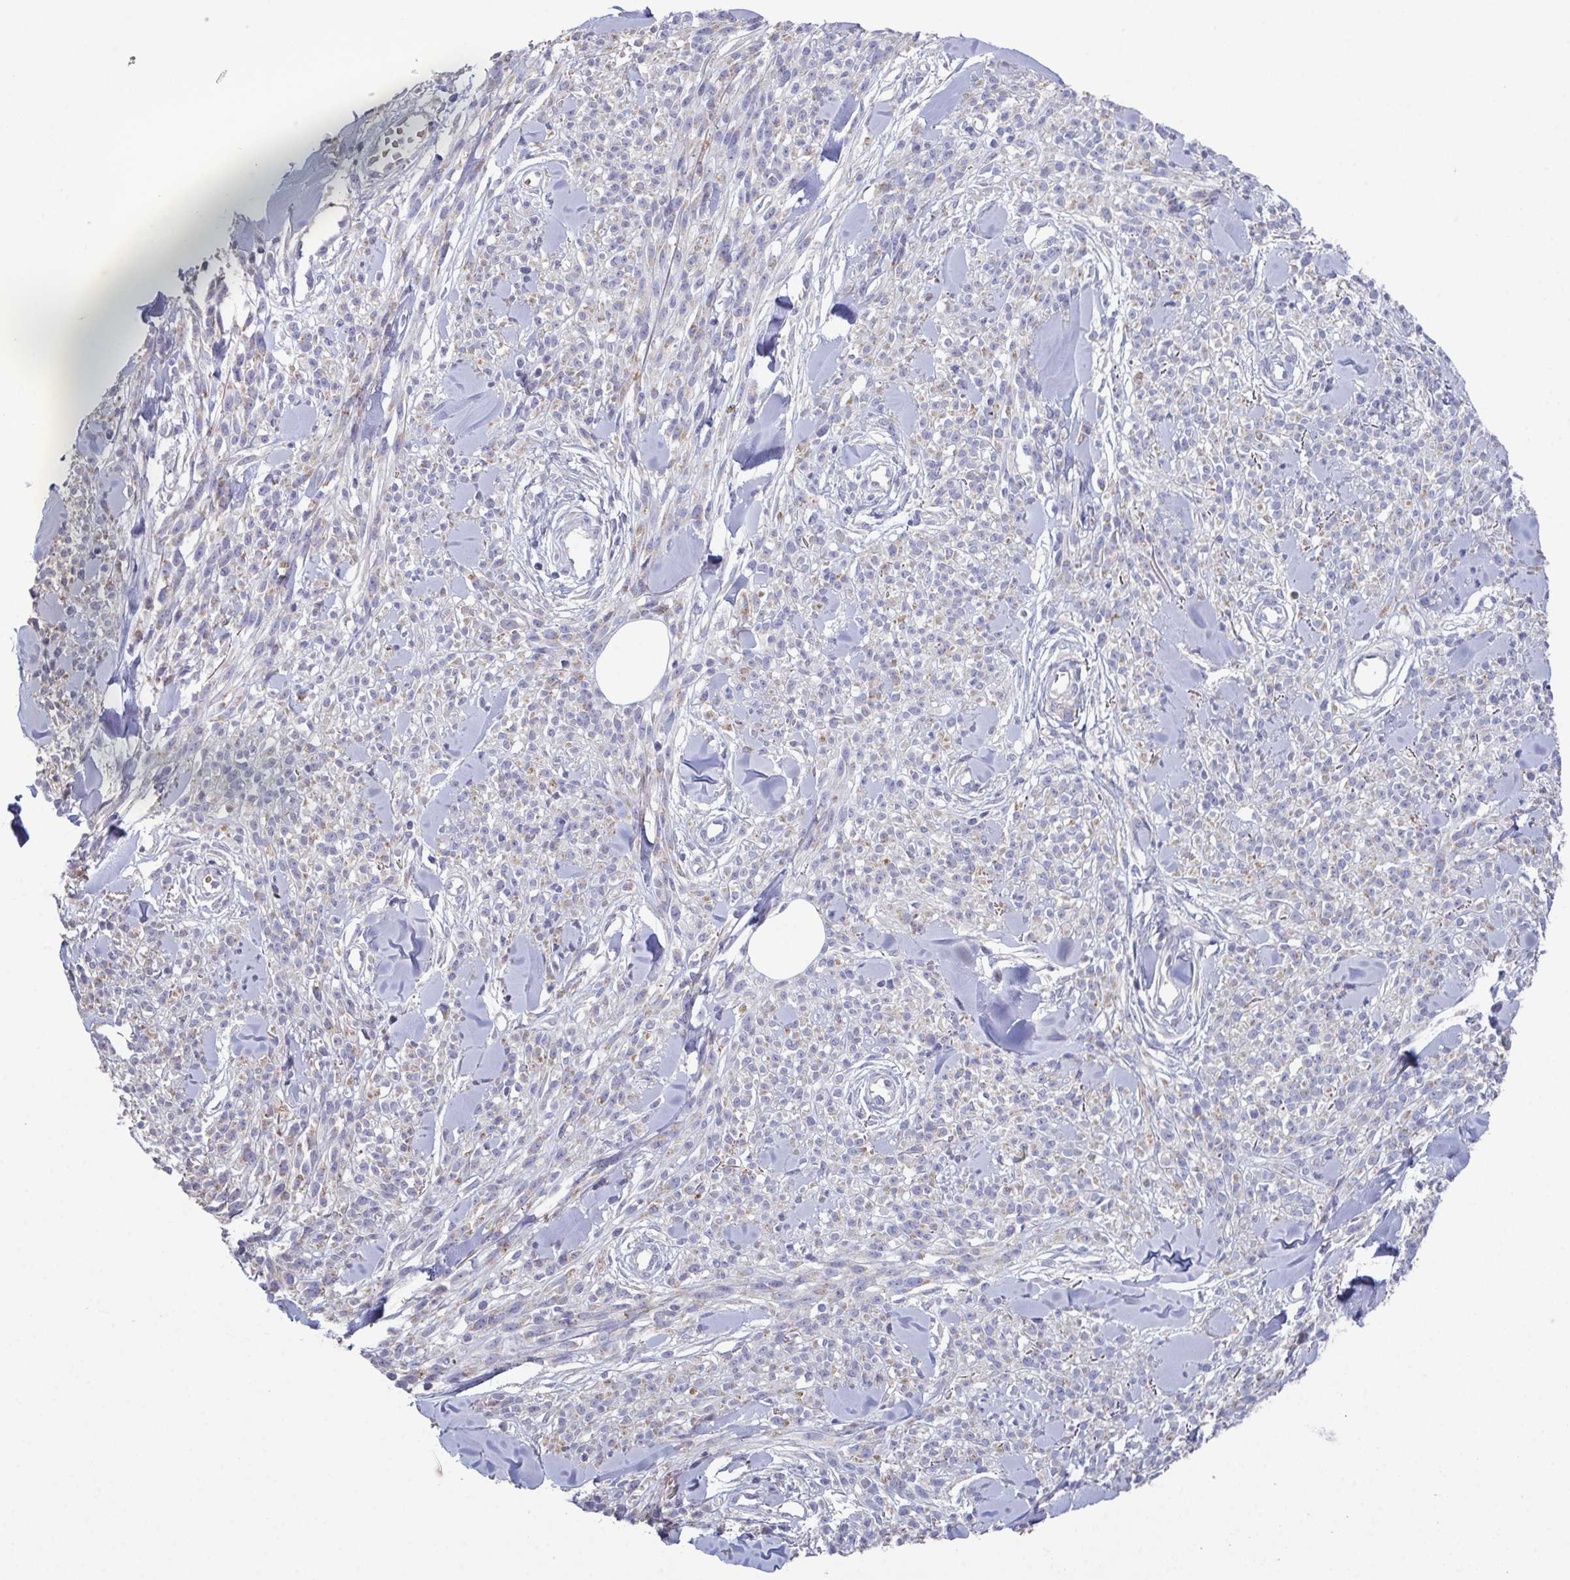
{"staining": {"intensity": "moderate", "quantity": ">75%", "location": "cytoplasmic/membranous"}, "tissue": "melanoma", "cell_type": "Tumor cells", "image_type": "cancer", "snomed": [{"axis": "morphology", "description": "Malignant melanoma, NOS"}, {"axis": "topography", "description": "Skin"}, {"axis": "topography", "description": "Skin of trunk"}], "caption": "Melanoma tissue exhibits moderate cytoplasmic/membranous expression in approximately >75% of tumor cells", "gene": "GLDC", "patient": {"sex": "male", "age": 74}}